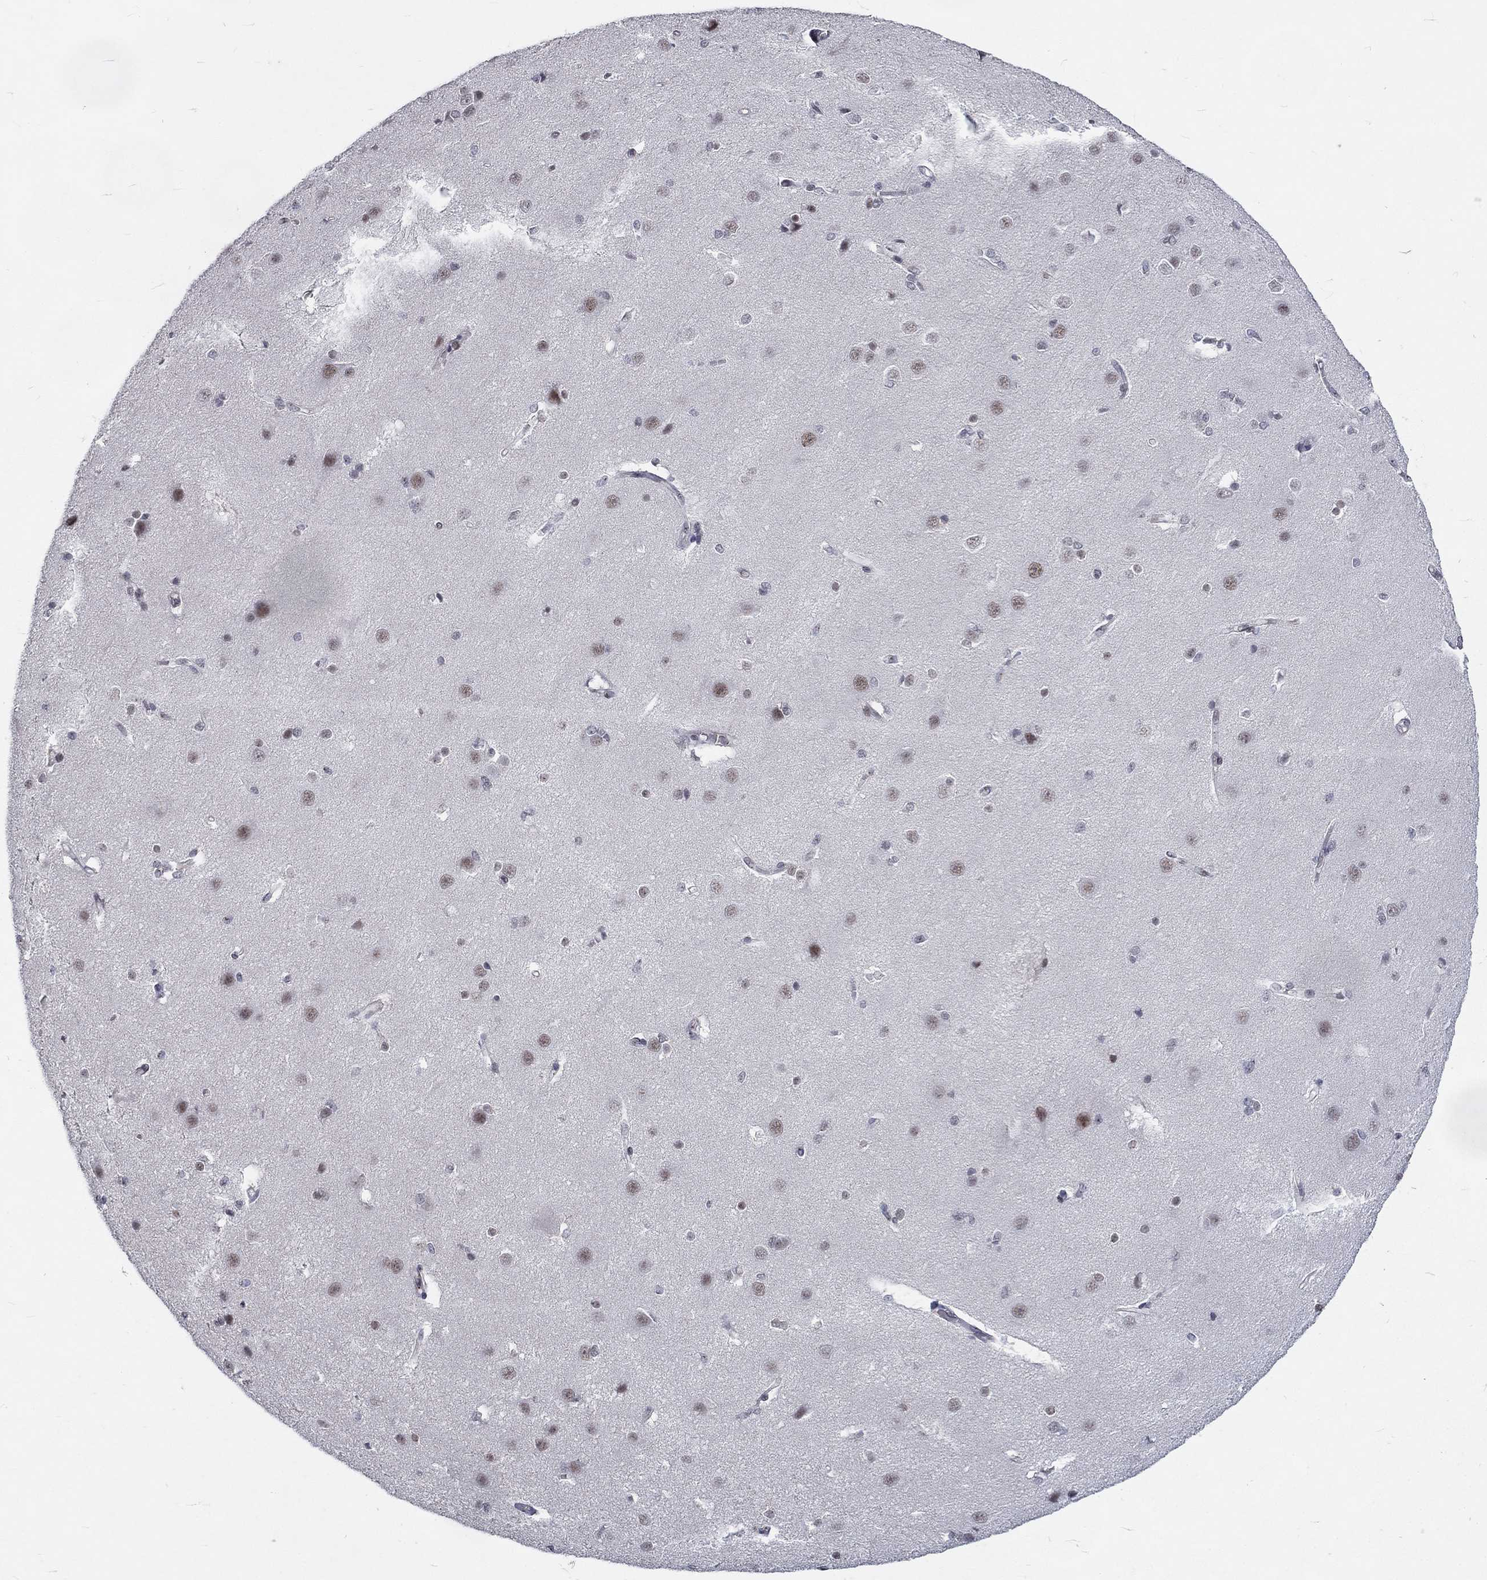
{"staining": {"intensity": "negative", "quantity": "none", "location": "none"}, "tissue": "cerebral cortex", "cell_type": "Endothelial cells", "image_type": "normal", "snomed": [{"axis": "morphology", "description": "Normal tissue, NOS"}, {"axis": "topography", "description": "Cerebral cortex"}], "caption": "An IHC photomicrograph of unremarkable cerebral cortex is shown. There is no staining in endothelial cells of cerebral cortex.", "gene": "ZBED1", "patient": {"sex": "male", "age": 37}}